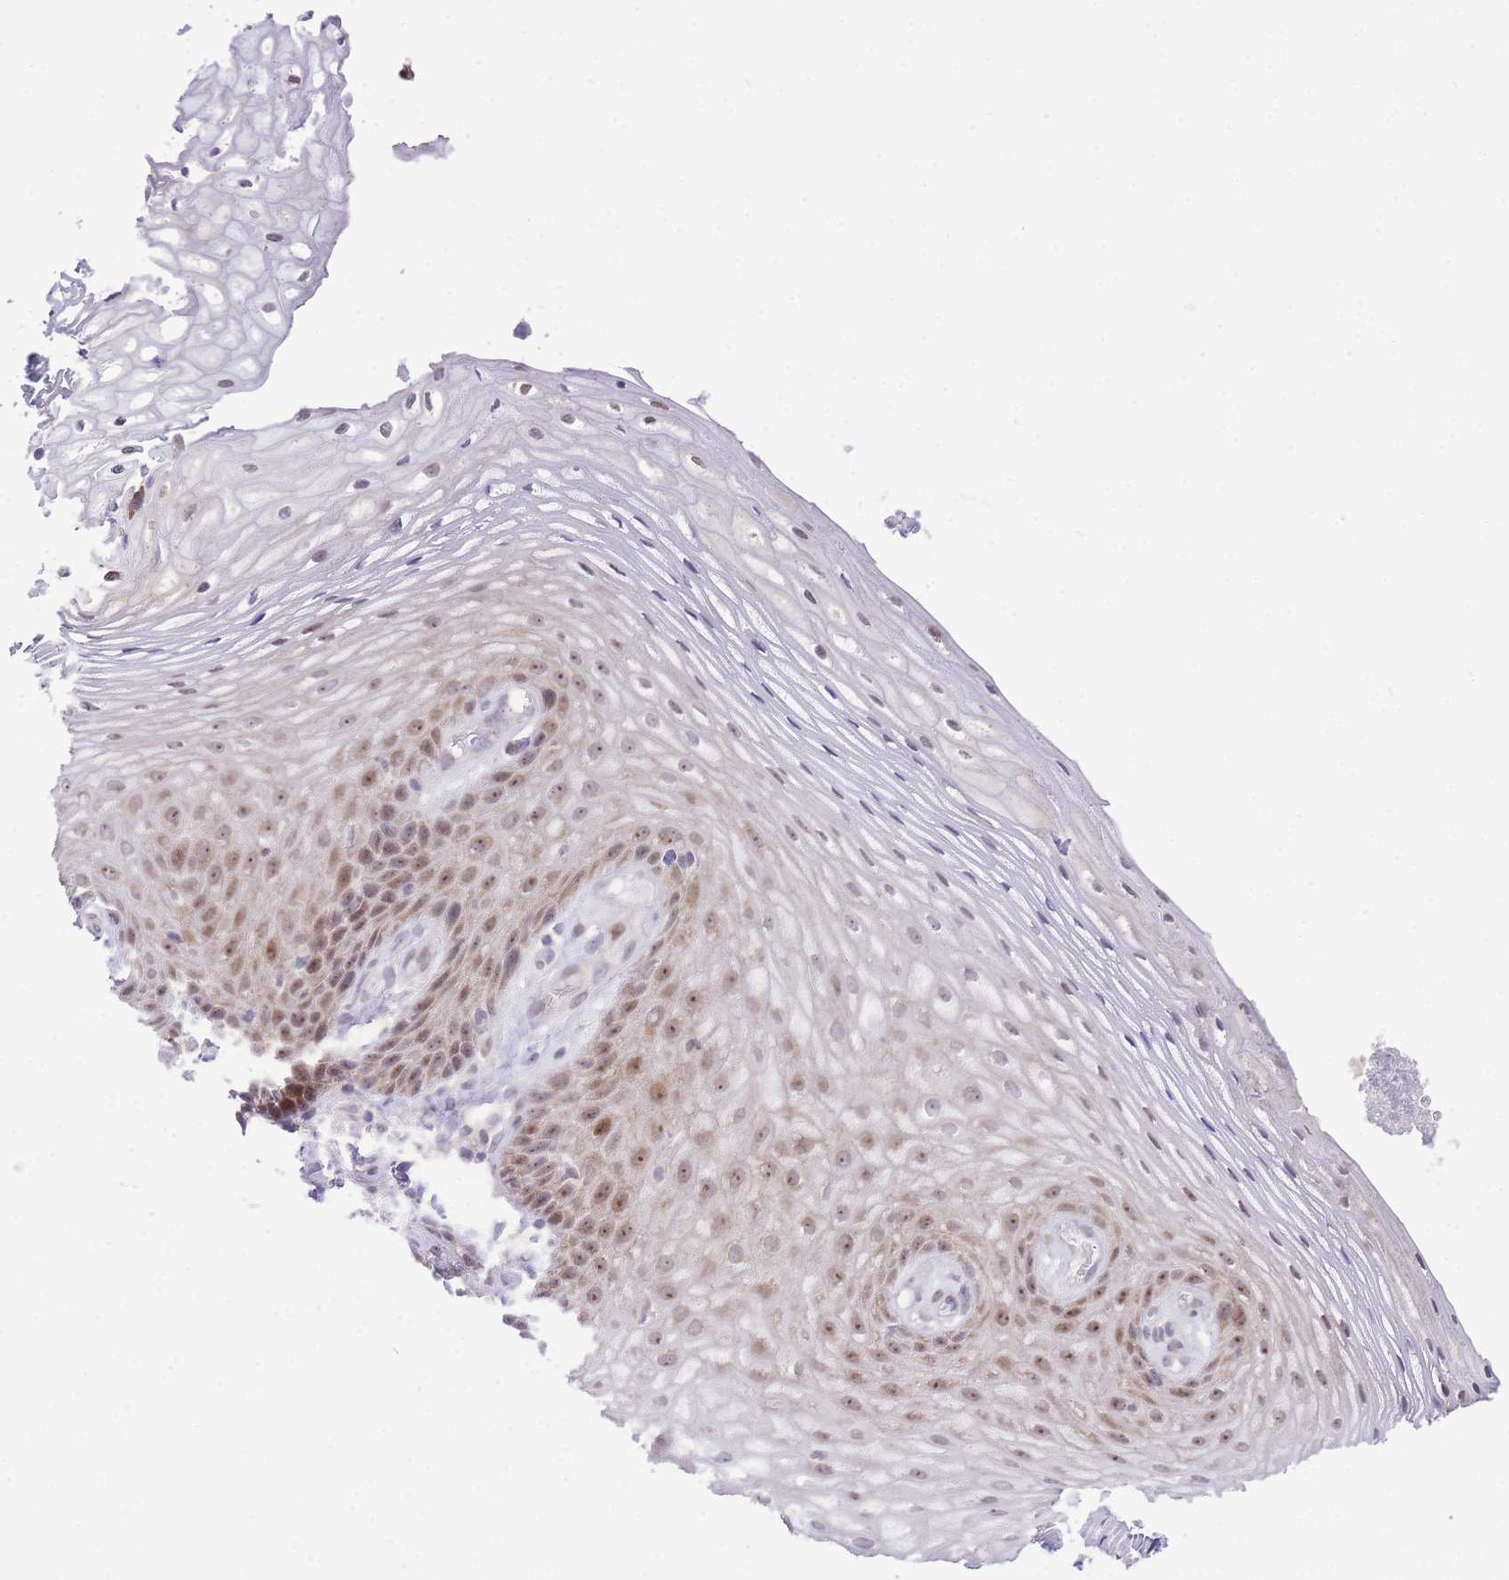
{"staining": {"intensity": "moderate", "quantity": ">75%", "location": "nuclear"}, "tissue": "vagina", "cell_type": "Squamous epithelial cells", "image_type": "normal", "snomed": [{"axis": "morphology", "description": "Normal tissue, NOS"}, {"axis": "topography", "description": "Vagina"}], "caption": "Normal vagina exhibits moderate nuclear staining in about >75% of squamous epithelial cells, visualized by immunohistochemistry.", "gene": "STK39", "patient": {"sex": "female", "age": 60}}